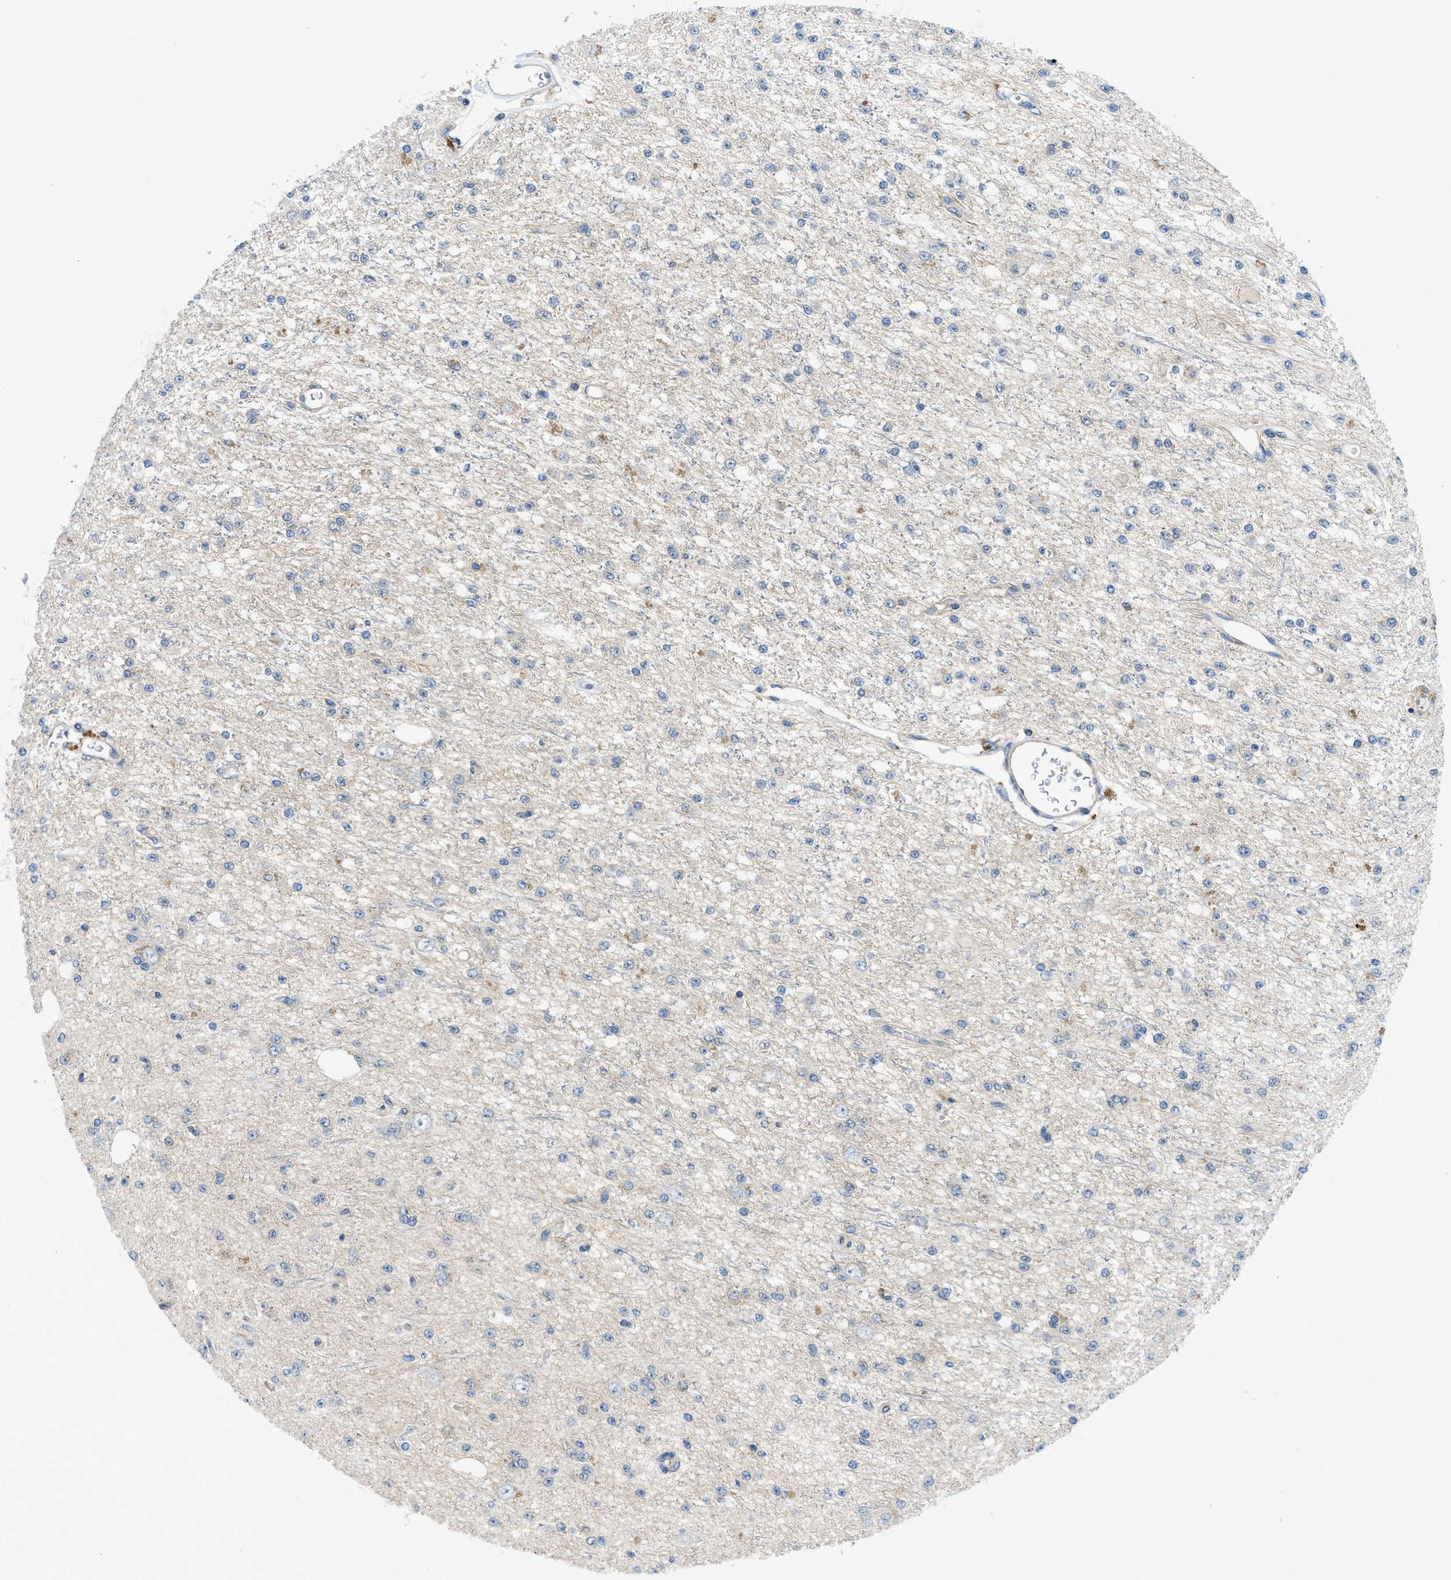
{"staining": {"intensity": "negative", "quantity": "none", "location": "none"}, "tissue": "glioma", "cell_type": "Tumor cells", "image_type": "cancer", "snomed": [{"axis": "morphology", "description": "Glioma, malignant, Low grade"}, {"axis": "topography", "description": "Brain"}], "caption": "Immunohistochemical staining of human malignant low-grade glioma demonstrates no significant expression in tumor cells.", "gene": "PANX1", "patient": {"sex": "male", "age": 38}}